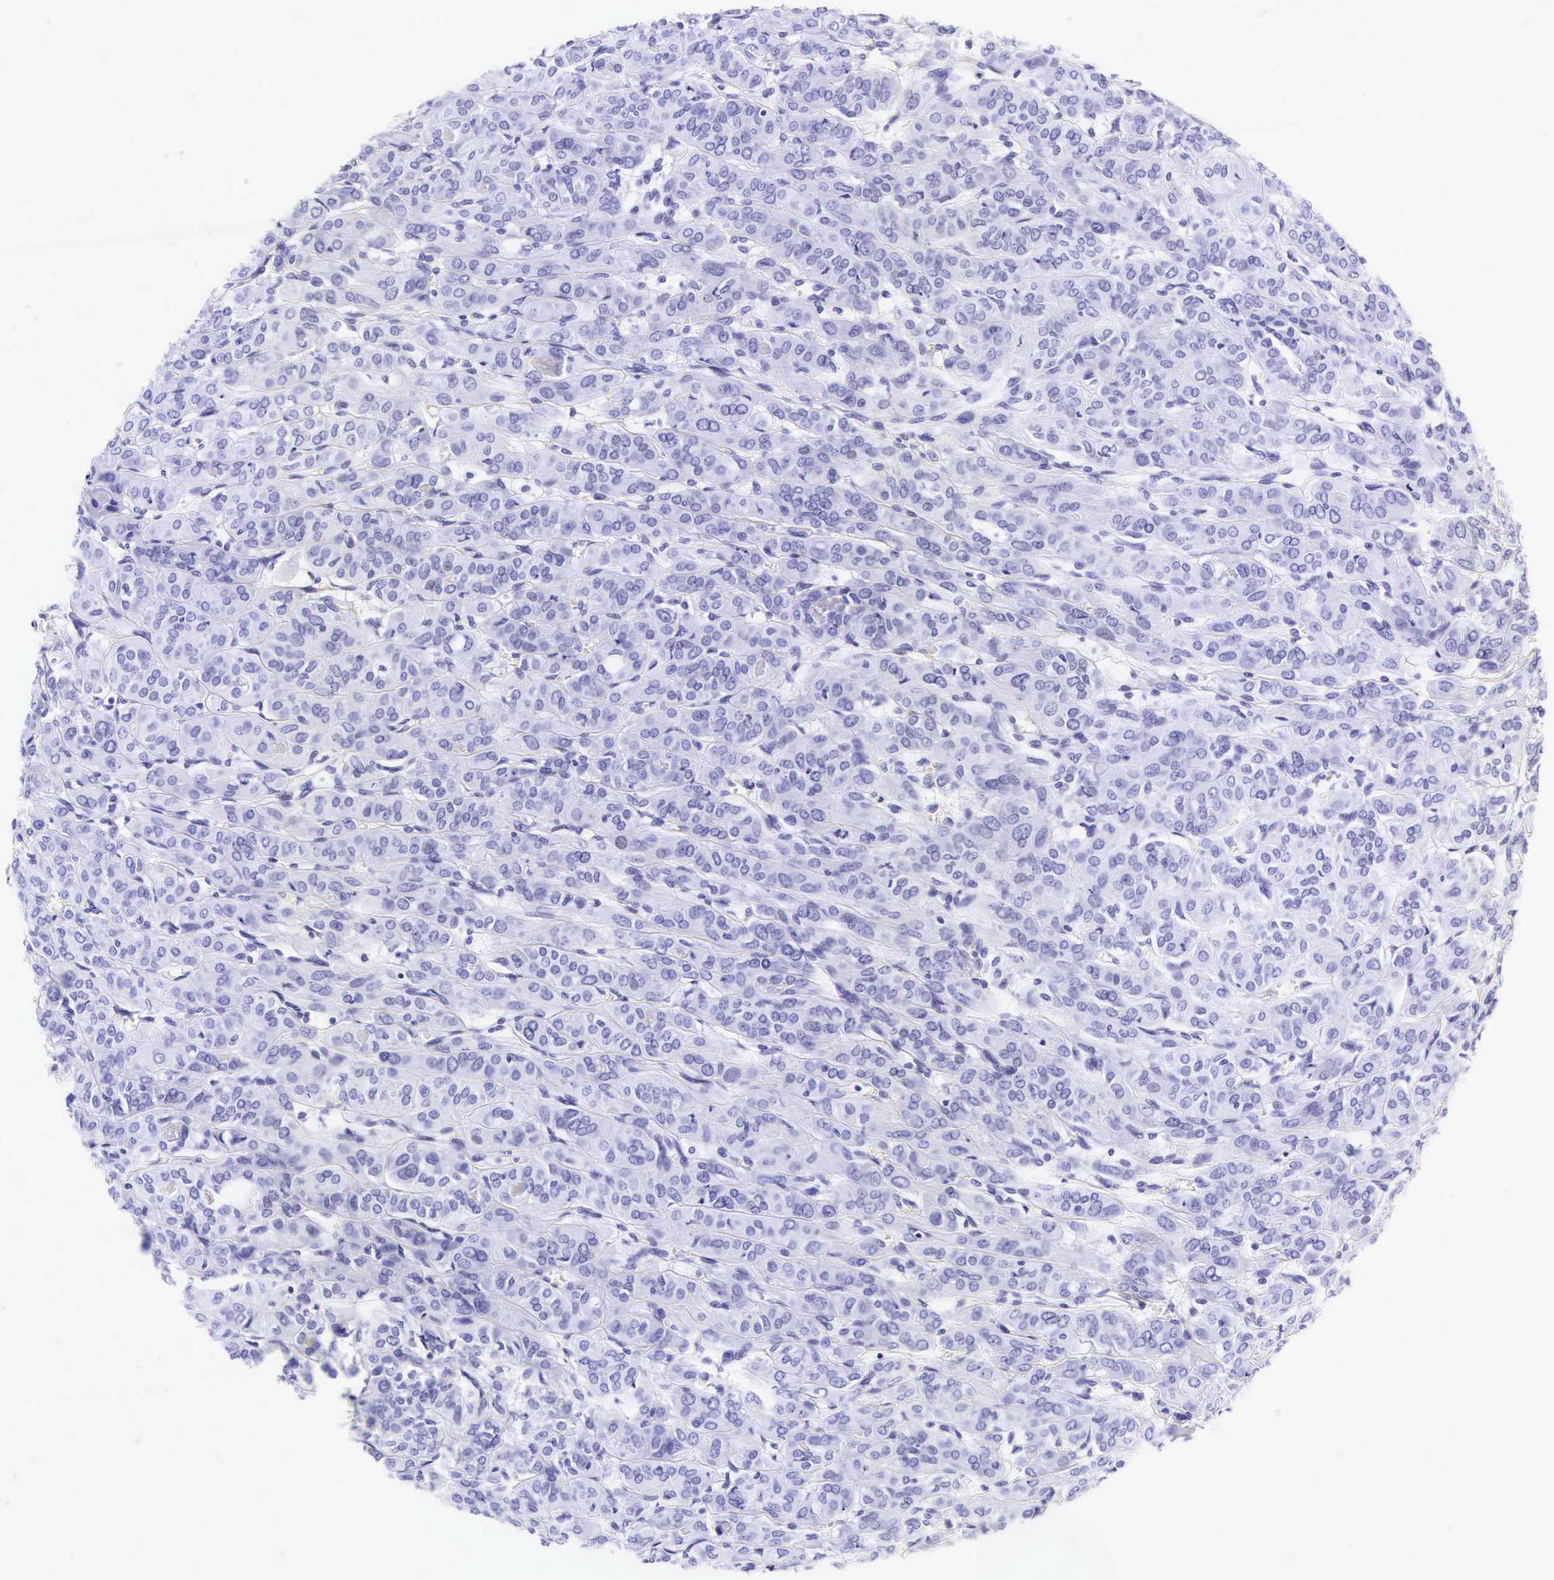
{"staining": {"intensity": "negative", "quantity": "none", "location": "none"}, "tissue": "thyroid cancer", "cell_type": "Tumor cells", "image_type": "cancer", "snomed": [{"axis": "morphology", "description": "Follicular adenoma carcinoma, NOS"}, {"axis": "topography", "description": "Thyroid gland"}], "caption": "An immunohistochemistry (IHC) image of thyroid follicular adenoma carcinoma is shown. There is no staining in tumor cells of thyroid follicular adenoma carcinoma.", "gene": "CD1A", "patient": {"sex": "female", "age": 71}}